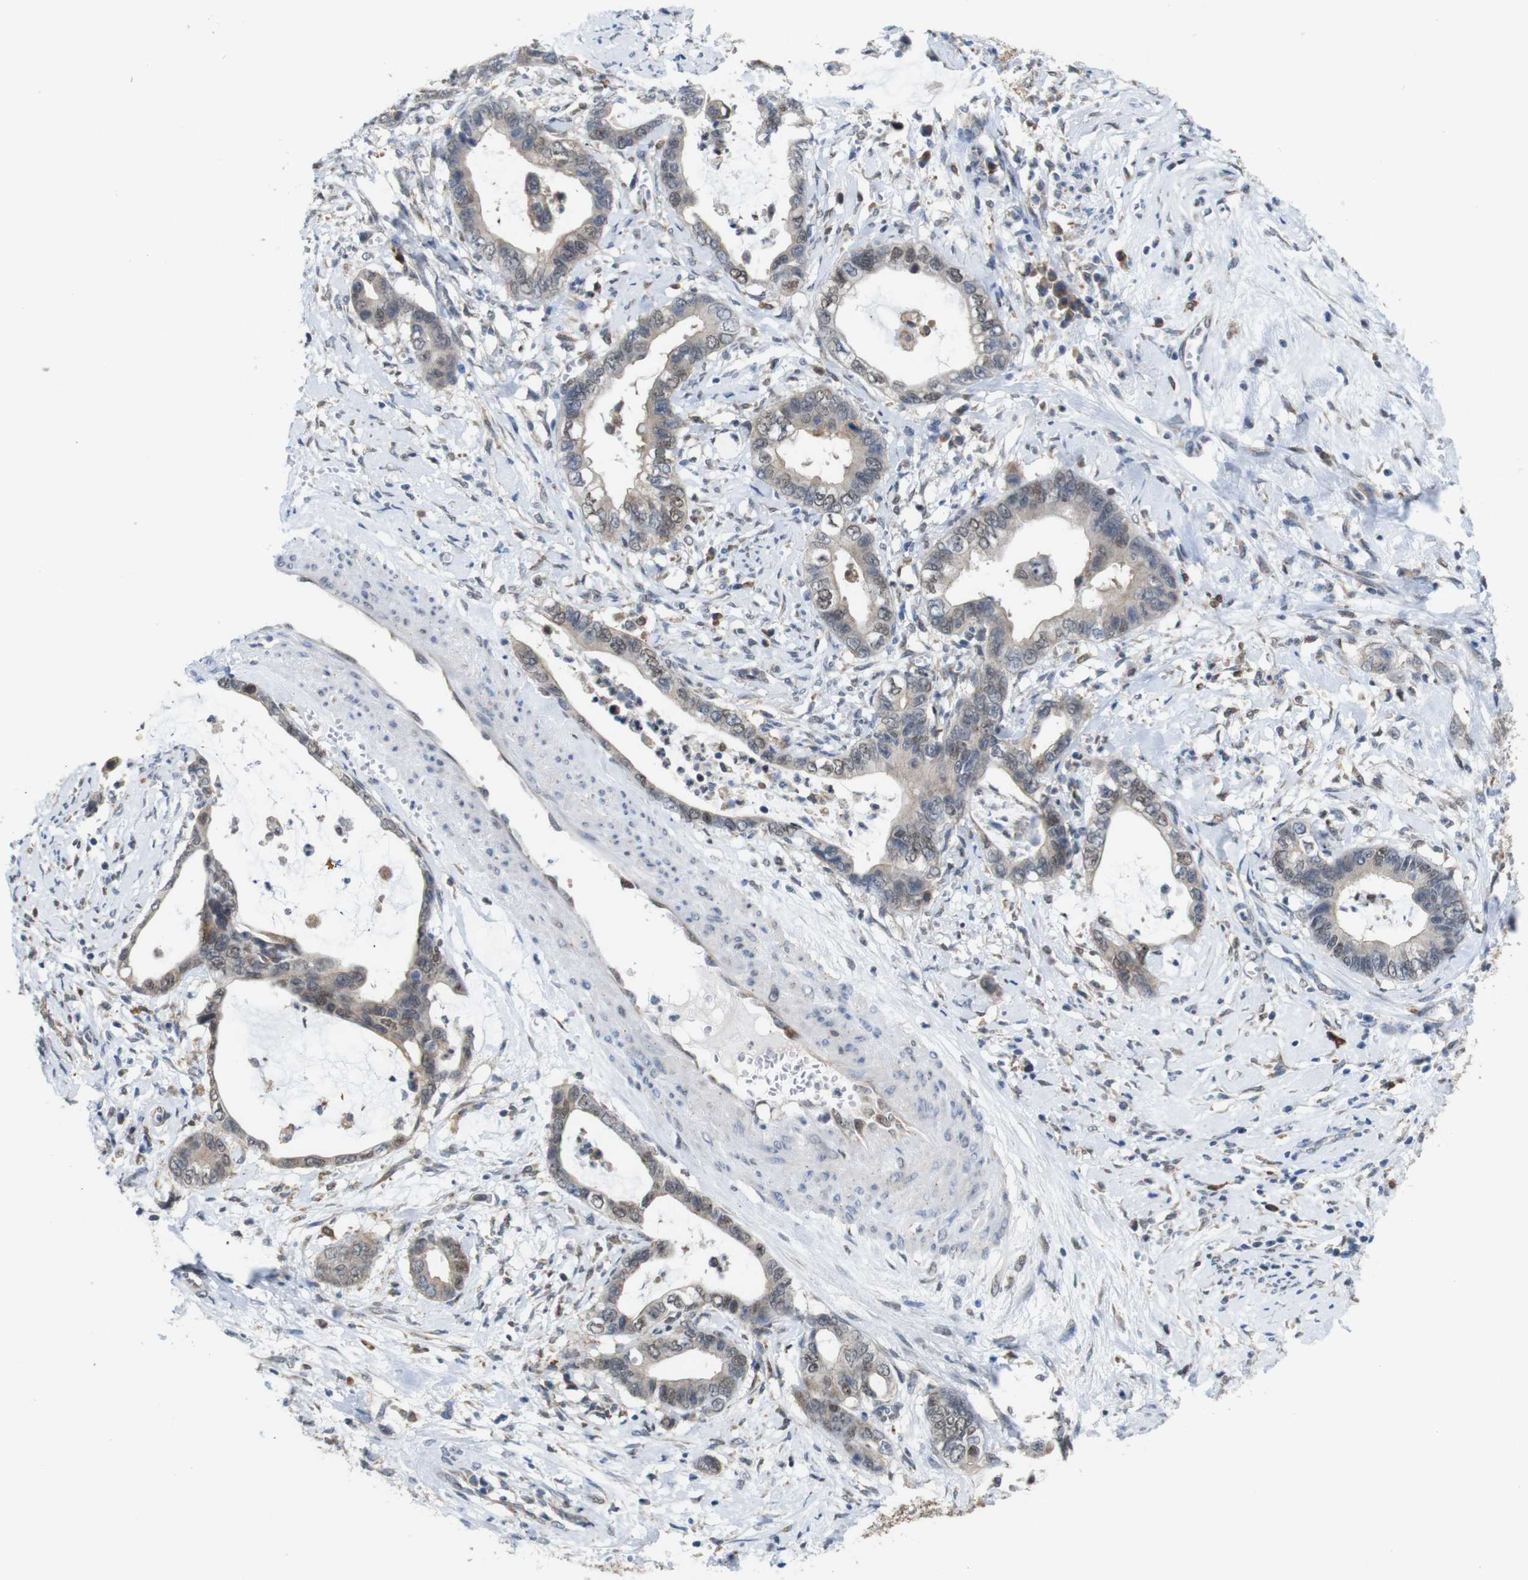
{"staining": {"intensity": "weak", "quantity": ">75%", "location": "cytoplasmic/membranous,nuclear"}, "tissue": "cervical cancer", "cell_type": "Tumor cells", "image_type": "cancer", "snomed": [{"axis": "morphology", "description": "Adenocarcinoma, NOS"}, {"axis": "topography", "description": "Cervix"}], "caption": "Immunohistochemistry (DAB (3,3'-diaminobenzidine)) staining of human cervical cancer displays weak cytoplasmic/membranous and nuclear protein expression in about >75% of tumor cells.", "gene": "PNMA8A", "patient": {"sex": "female", "age": 44}}